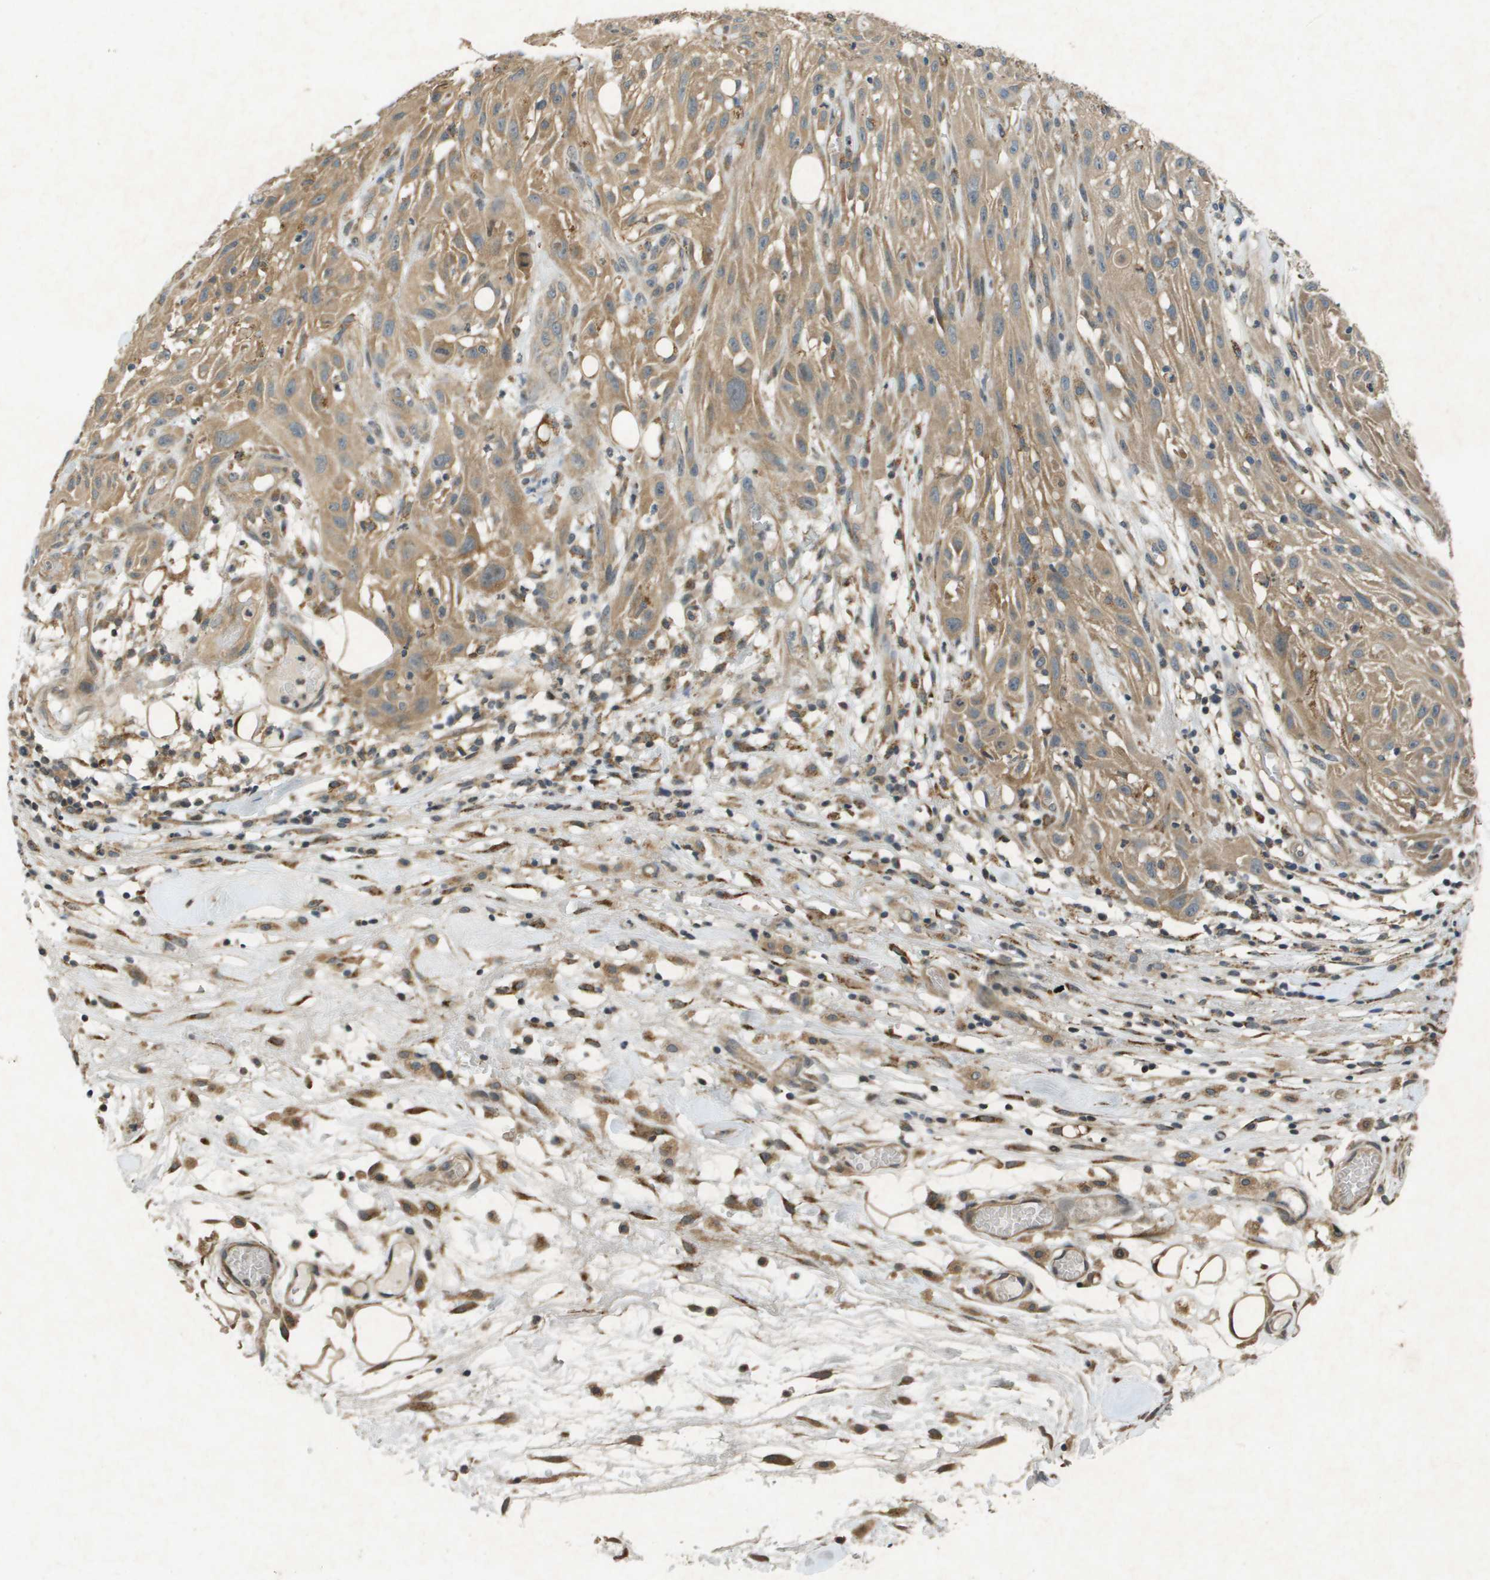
{"staining": {"intensity": "moderate", "quantity": ">75%", "location": "cytoplasmic/membranous"}, "tissue": "skin cancer", "cell_type": "Tumor cells", "image_type": "cancer", "snomed": [{"axis": "morphology", "description": "Squamous cell carcinoma, NOS"}, {"axis": "topography", "description": "Skin"}], "caption": "This image shows immunohistochemistry staining of skin cancer (squamous cell carcinoma), with medium moderate cytoplasmic/membranous expression in approximately >75% of tumor cells.", "gene": "CDKN2C", "patient": {"sex": "male", "age": 75}}